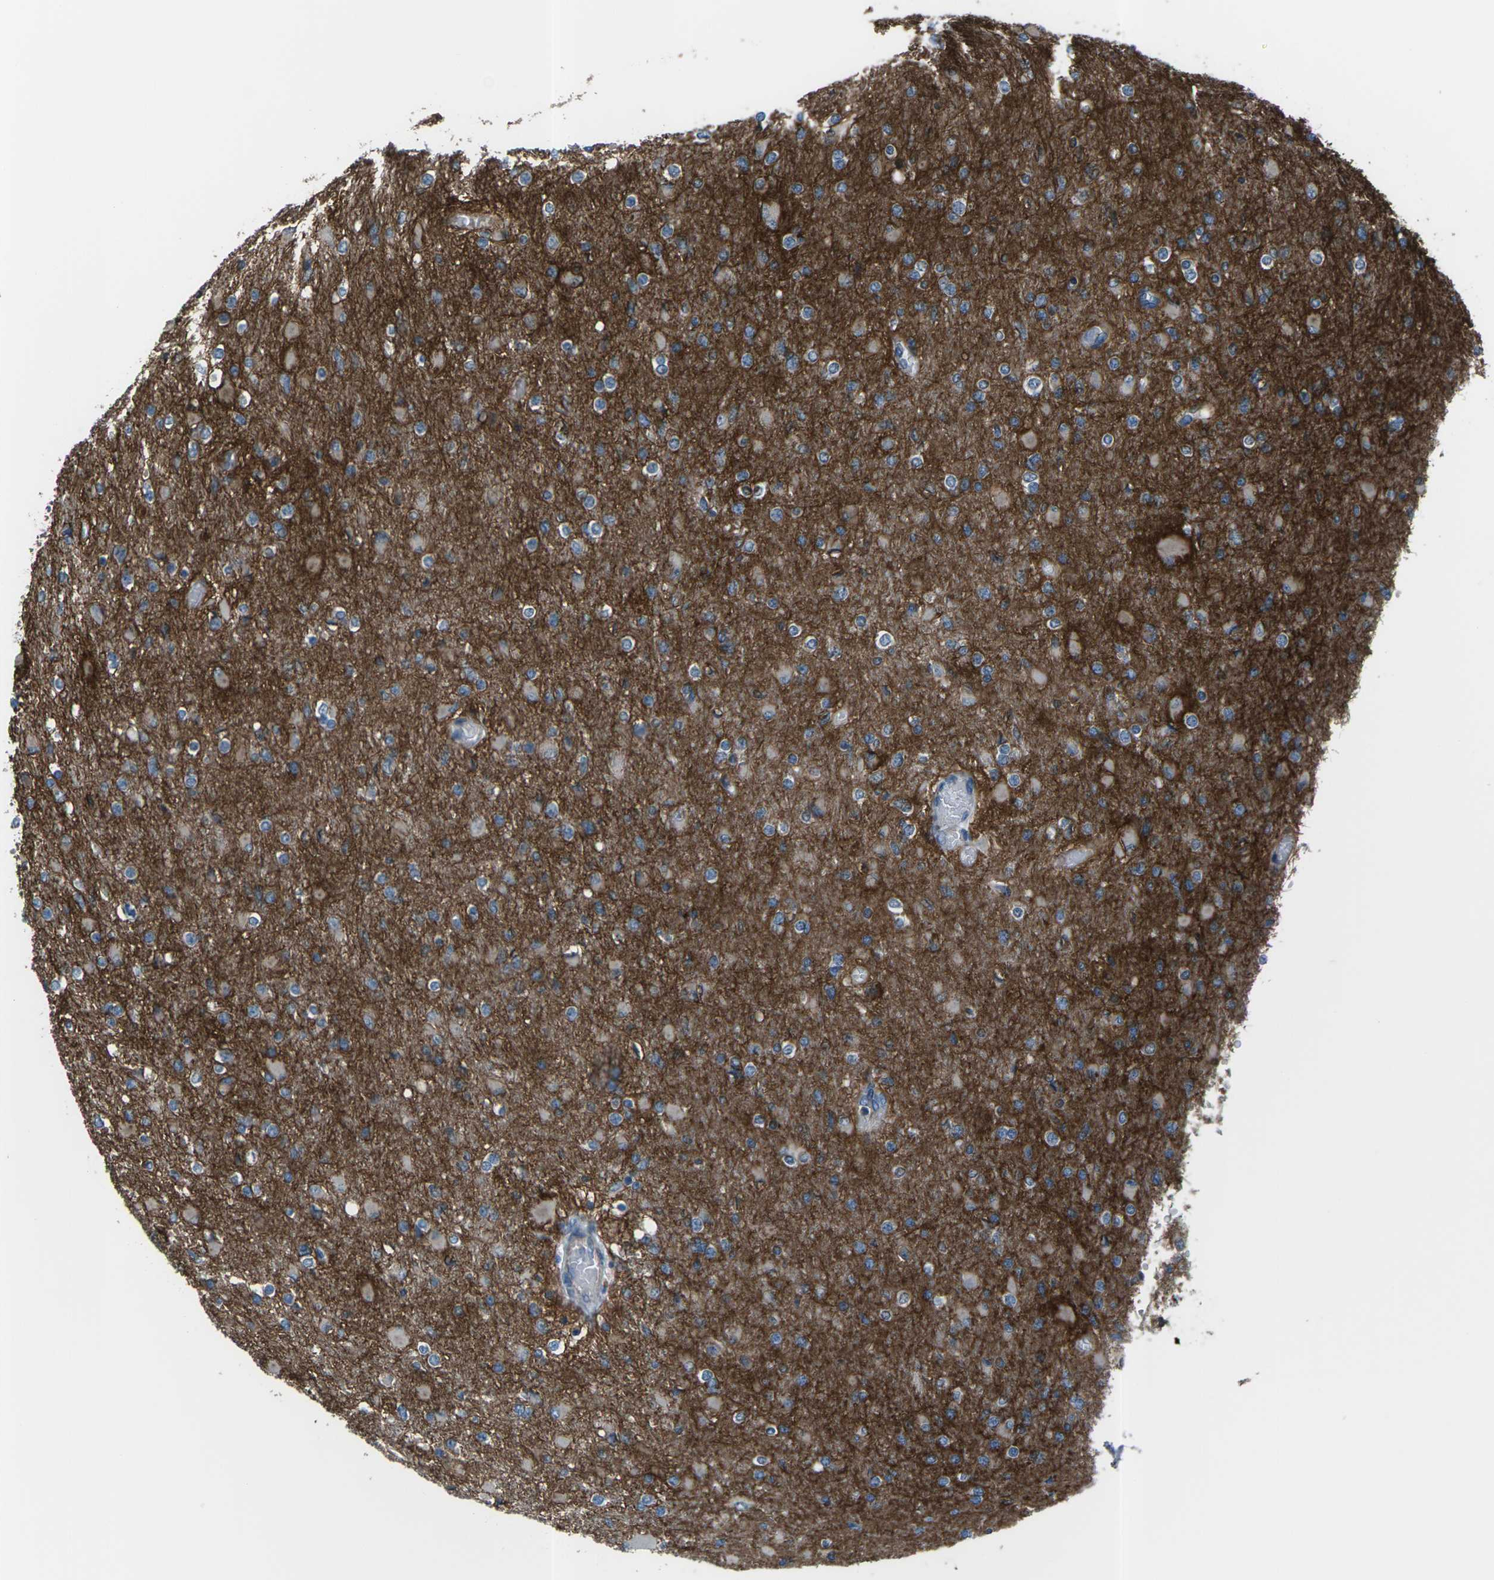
{"staining": {"intensity": "weak", "quantity": "<25%", "location": "cytoplasmic/membranous"}, "tissue": "glioma", "cell_type": "Tumor cells", "image_type": "cancer", "snomed": [{"axis": "morphology", "description": "Glioma, malignant, High grade"}, {"axis": "topography", "description": "Cerebral cortex"}], "caption": "Tumor cells show no significant expression in malignant high-grade glioma.", "gene": "CMTM4", "patient": {"sex": "female", "age": 36}}